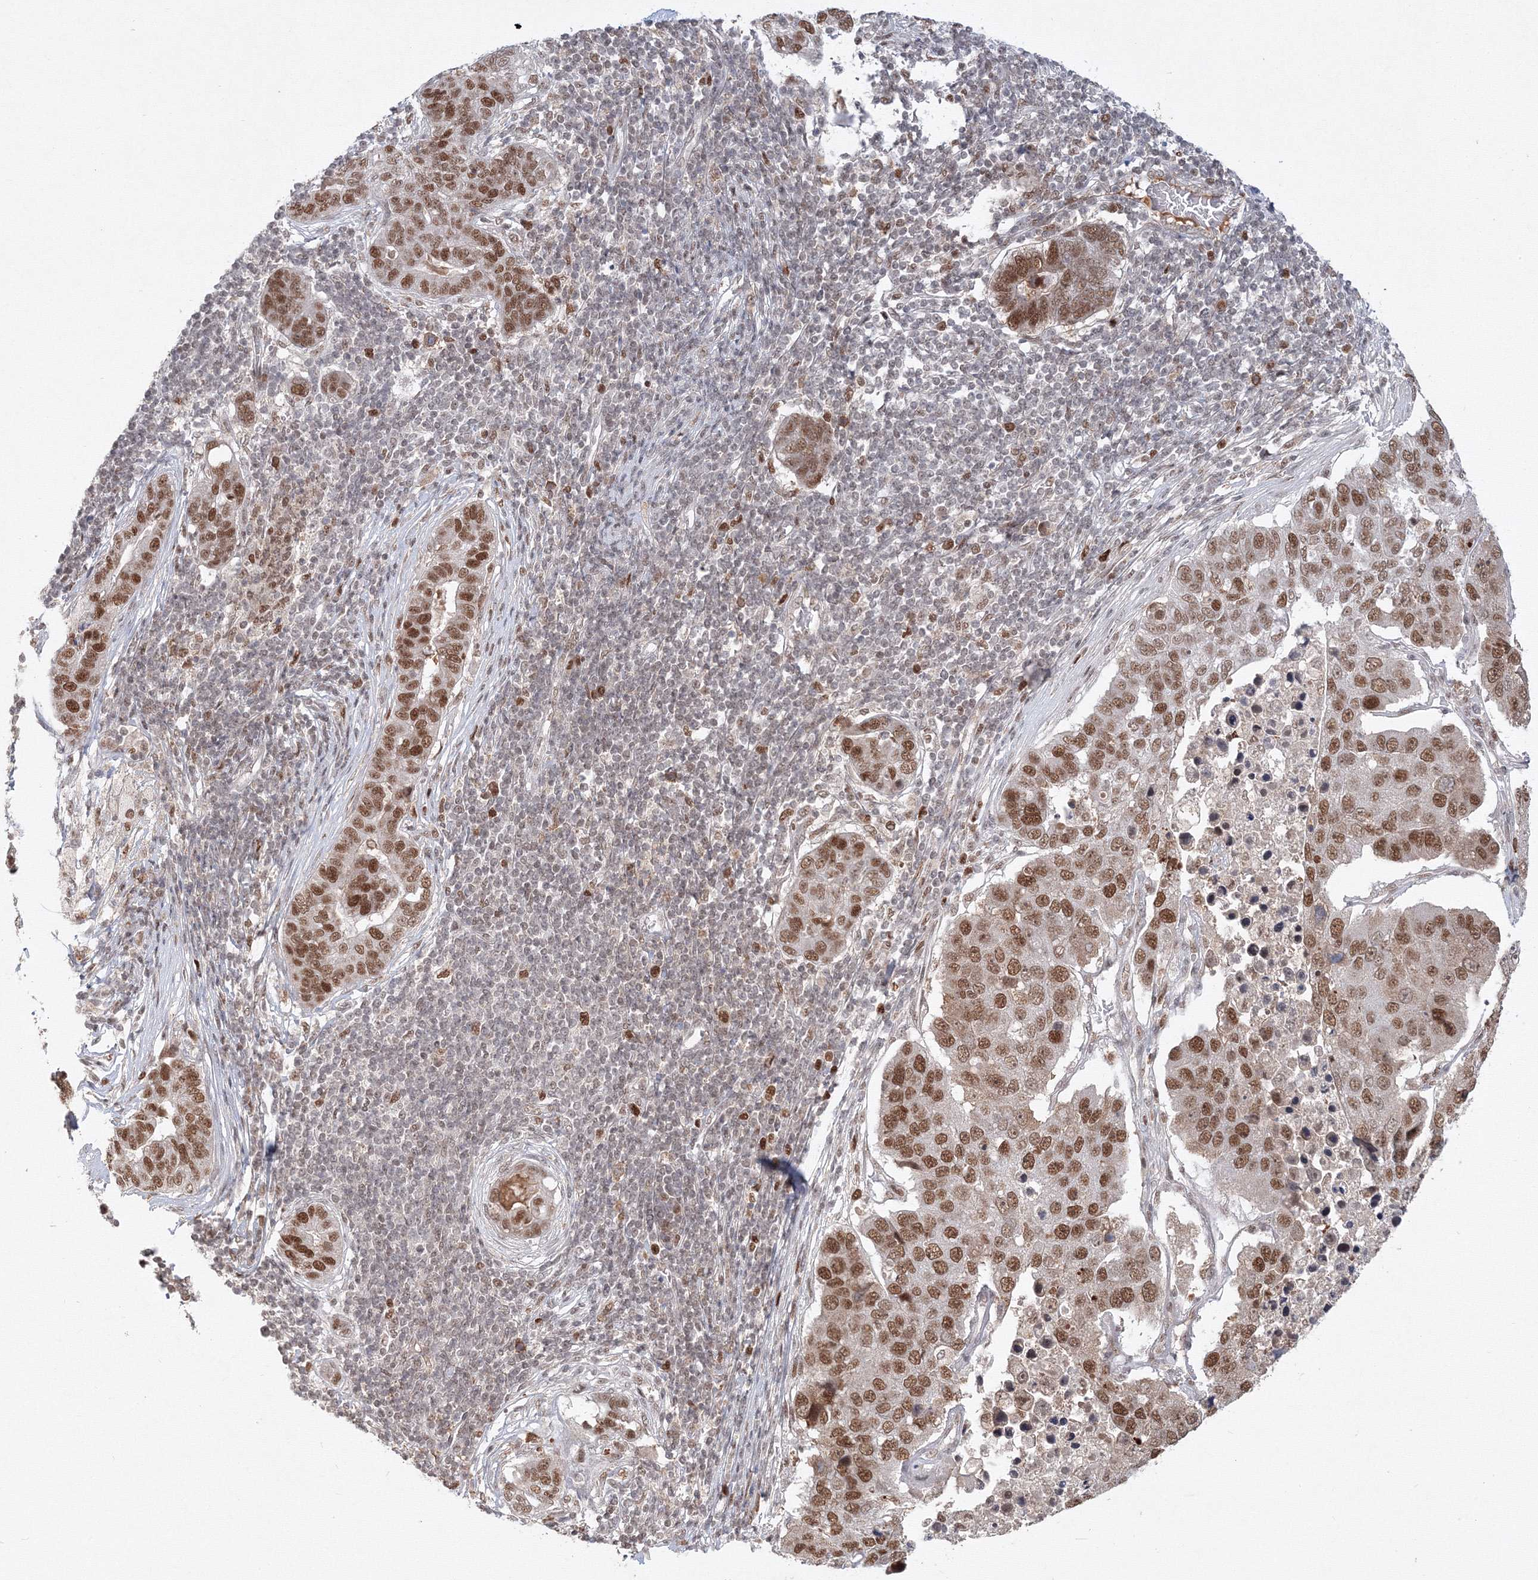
{"staining": {"intensity": "moderate", "quantity": ">75%", "location": "nuclear"}, "tissue": "pancreatic cancer", "cell_type": "Tumor cells", "image_type": "cancer", "snomed": [{"axis": "morphology", "description": "Adenocarcinoma, NOS"}, {"axis": "topography", "description": "Pancreas"}], "caption": "Protein analysis of pancreatic adenocarcinoma tissue shows moderate nuclear expression in about >75% of tumor cells.", "gene": "IWS1", "patient": {"sex": "female", "age": 61}}